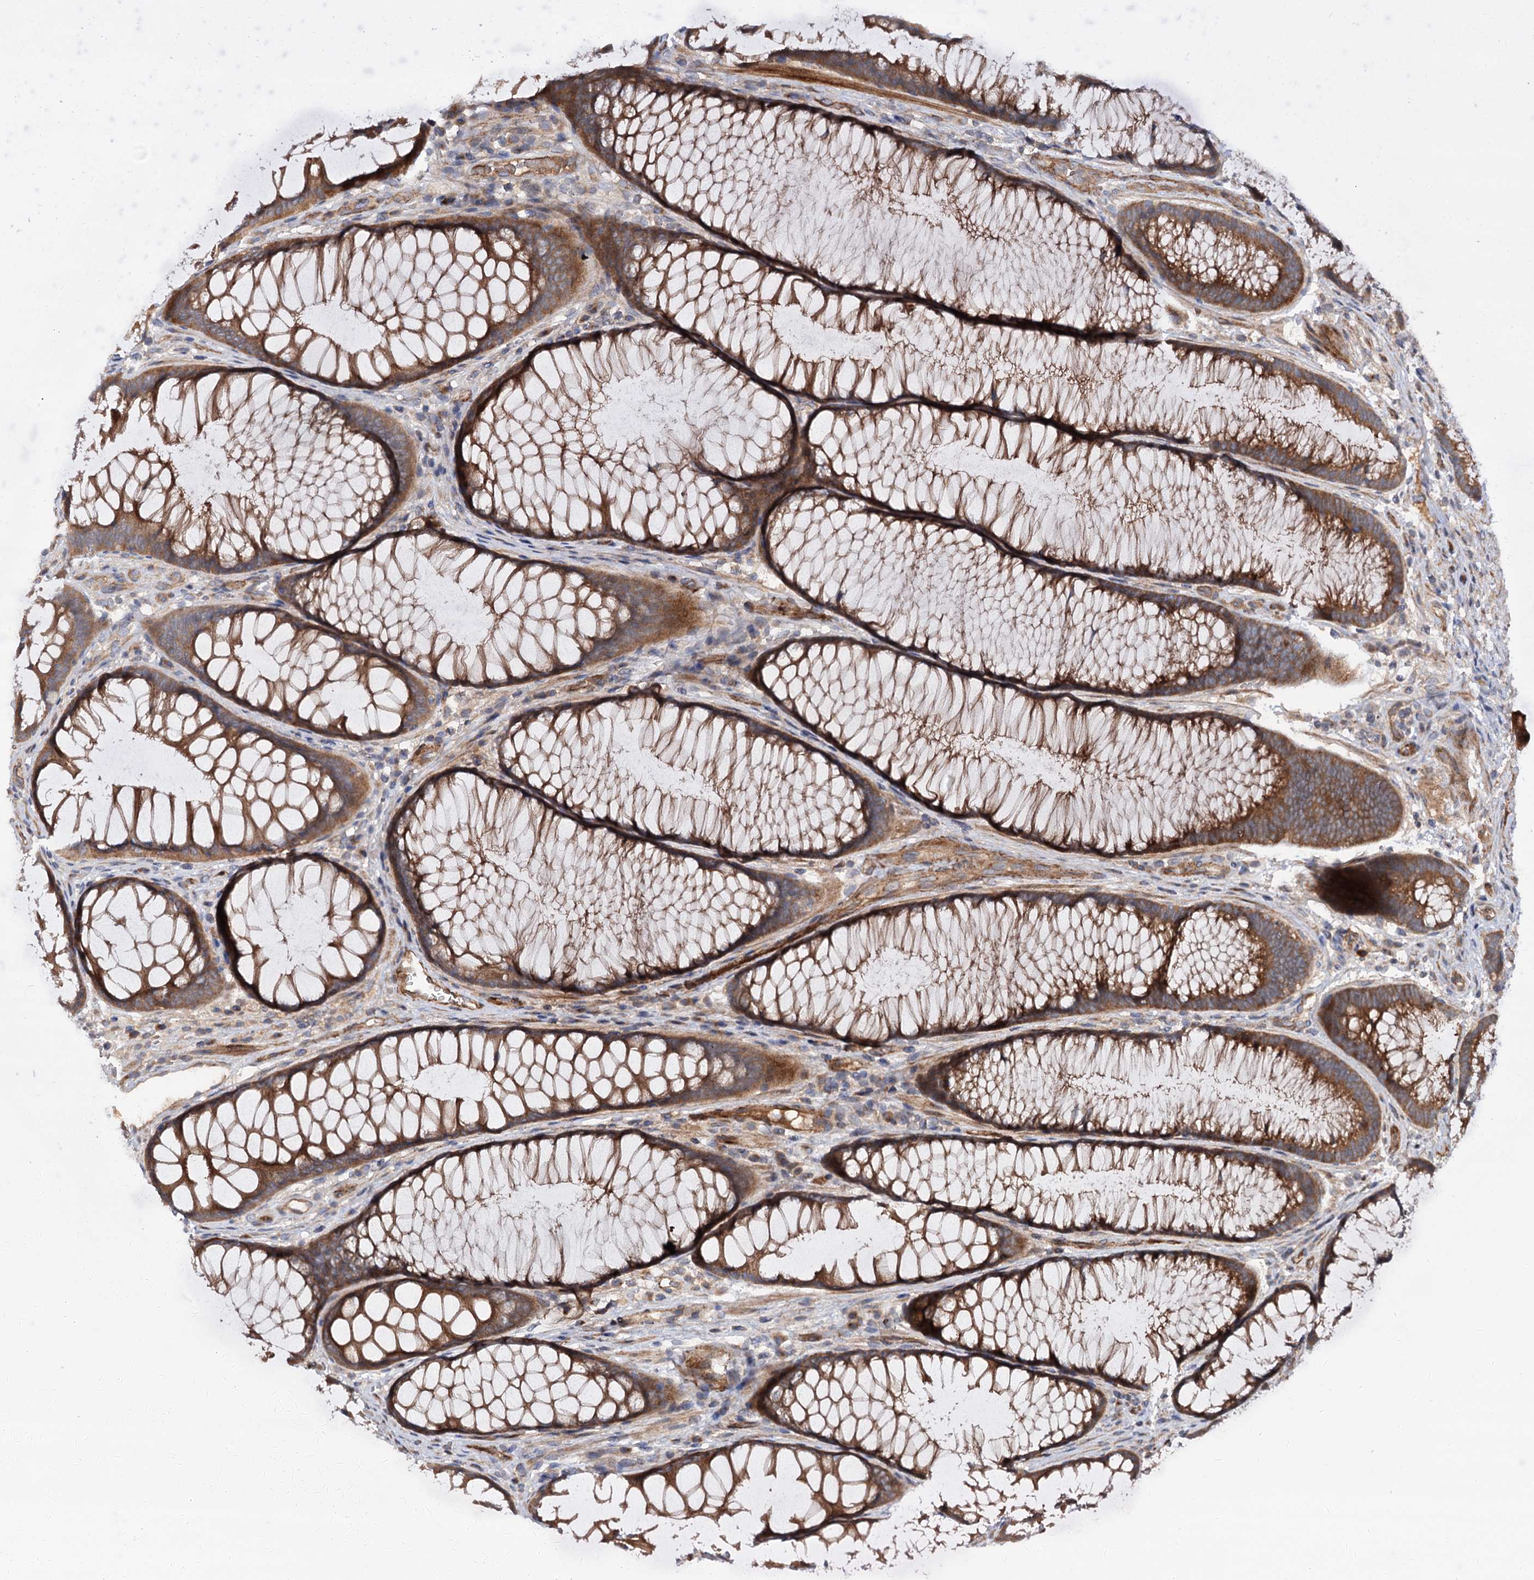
{"staining": {"intensity": "moderate", "quantity": ">75%", "location": "cytoplasmic/membranous"}, "tissue": "colon", "cell_type": "Endothelial cells", "image_type": "normal", "snomed": [{"axis": "morphology", "description": "Normal tissue, NOS"}, {"axis": "topography", "description": "Colon"}], "caption": "This is a micrograph of immunohistochemistry (IHC) staining of unremarkable colon, which shows moderate positivity in the cytoplasmic/membranous of endothelial cells.", "gene": "ADGRG4", "patient": {"sex": "female", "age": 82}}